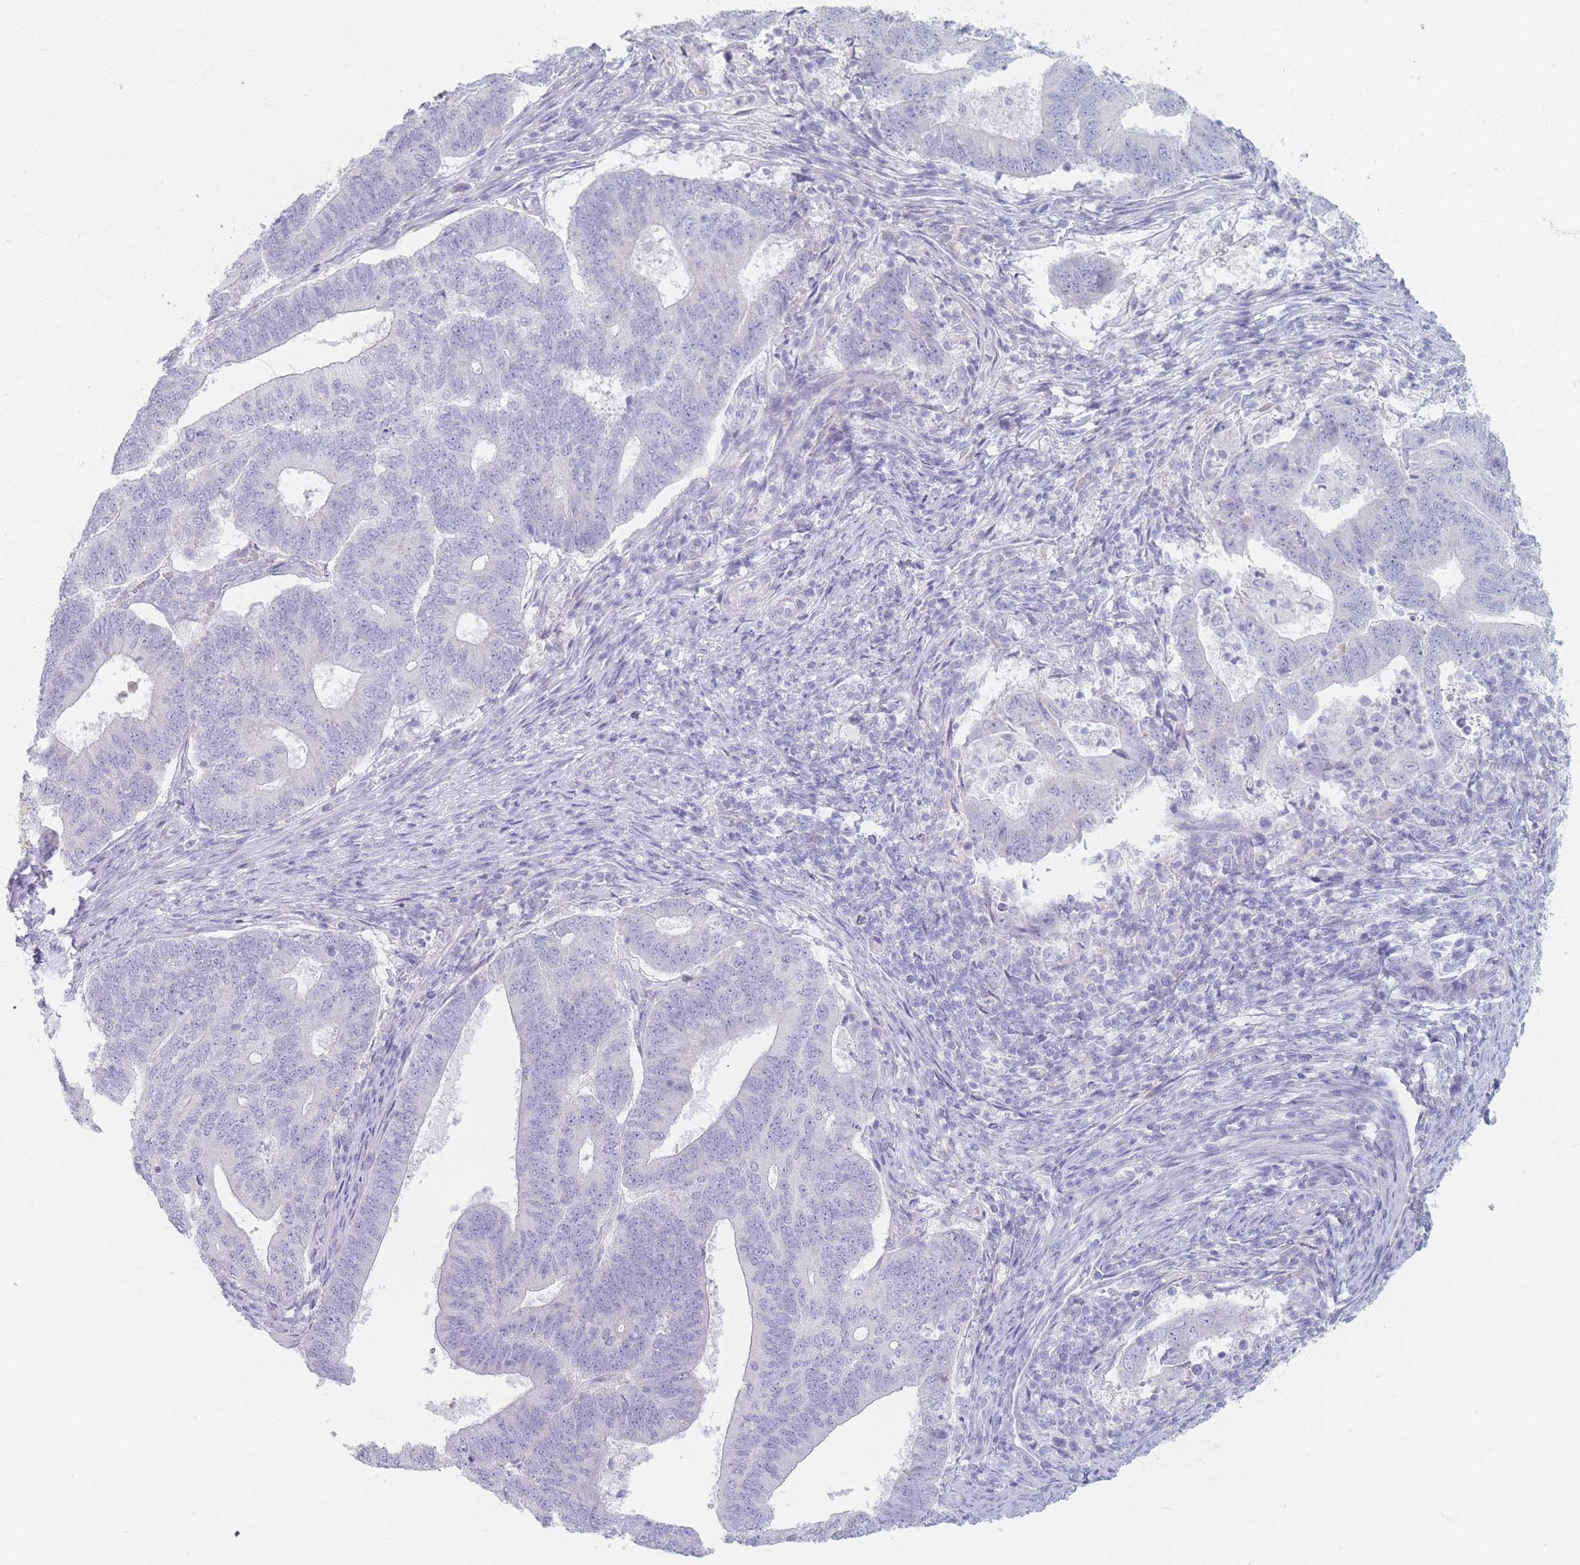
{"staining": {"intensity": "negative", "quantity": "none", "location": "none"}, "tissue": "endometrial cancer", "cell_type": "Tumor cells", "image_type": "cancer", "snomed": [{"axis": "morphology", "description": "Adenocarcinoma, NOS"}, {"axis": "topography", "description": "Endometrium"}], "caption": "This photomicrograph is of endometrial cancer (adenocarcinoma) stained with immunohistochemistry (IHC) to label a protein in brown with the nuclei are counter-stained blue. There is no expression in tumor cells.", "gene": "PIGM", "patient": {"sex": "female", "age": 70}}